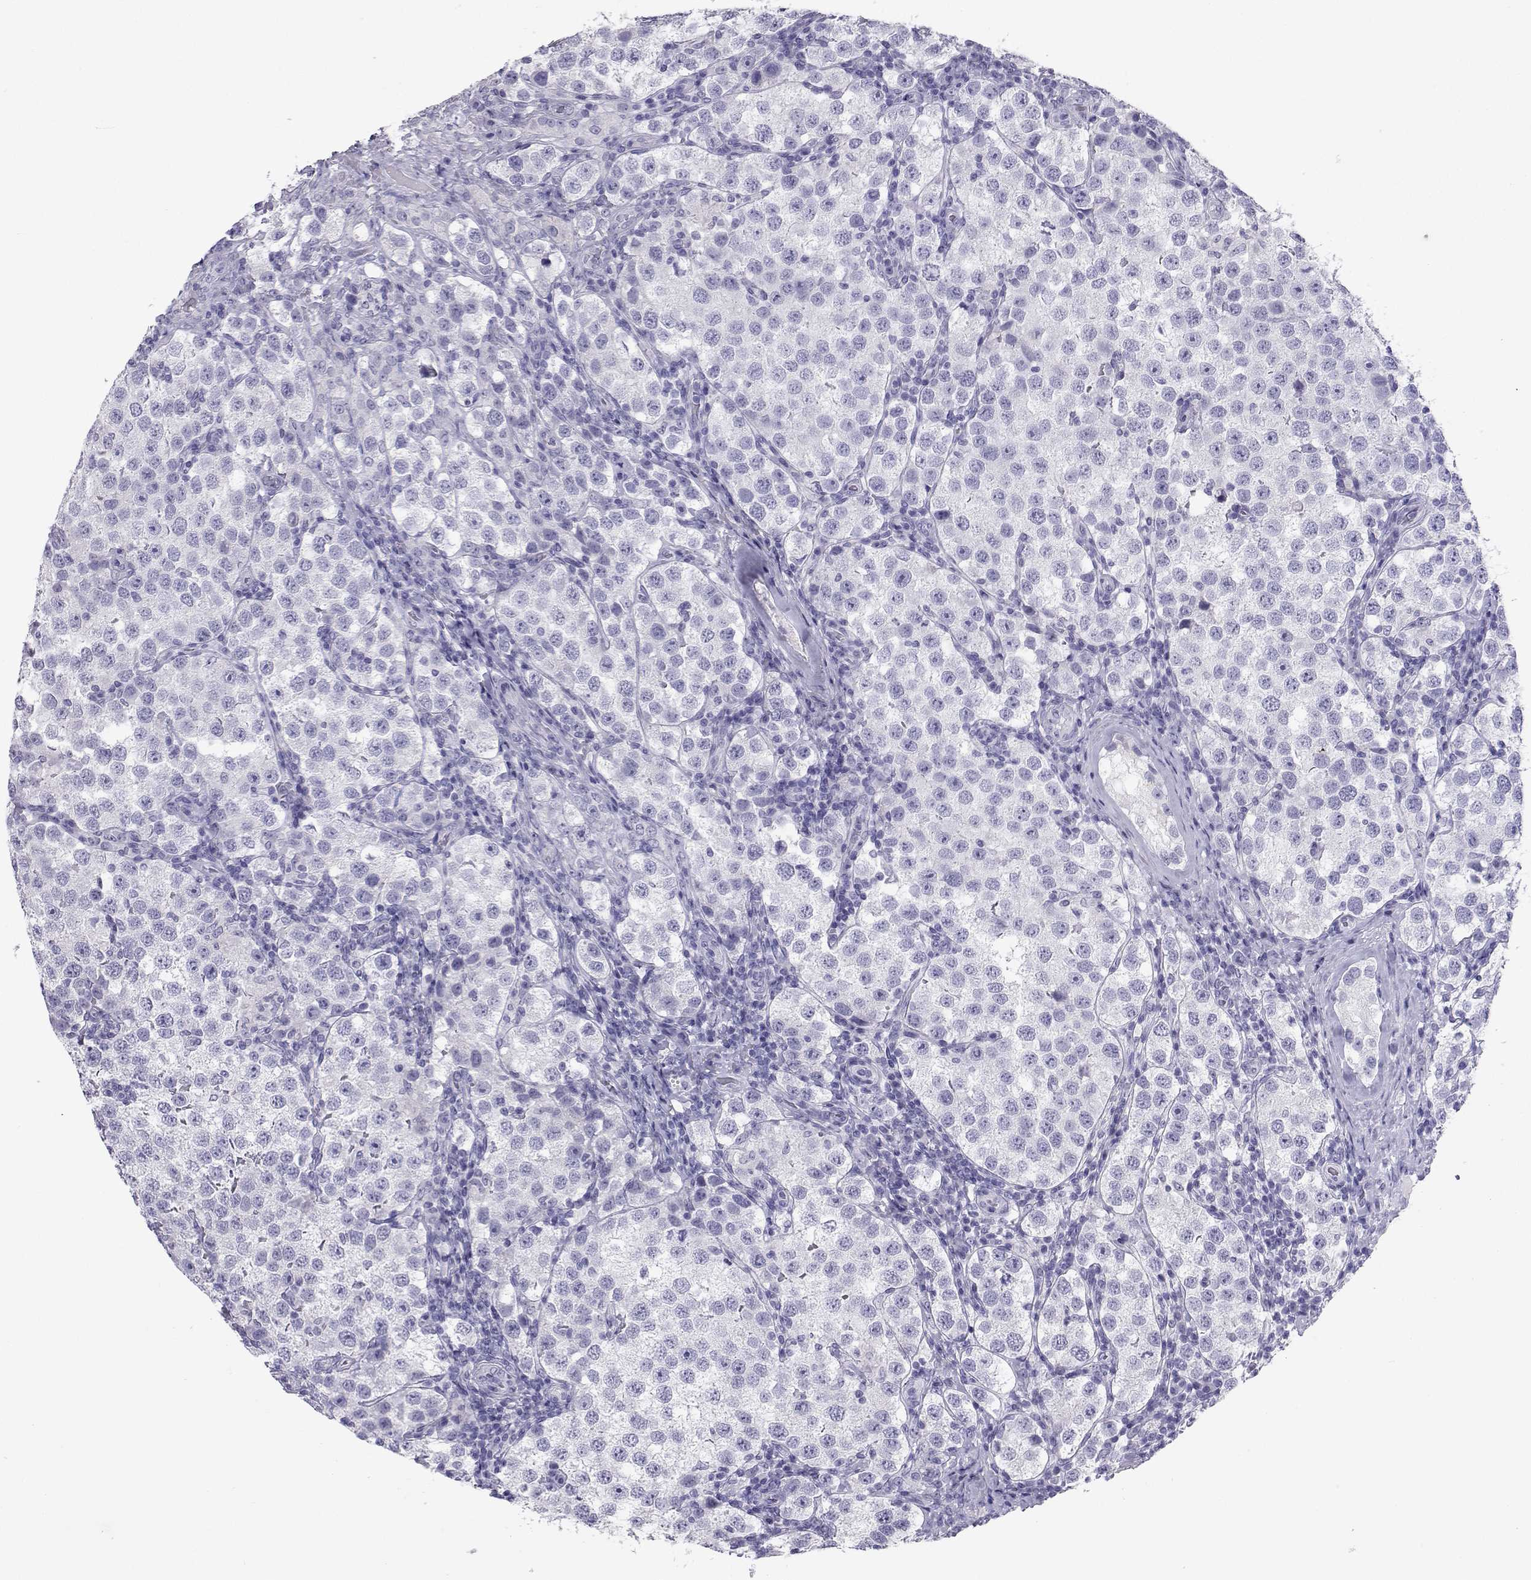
{"staining": {"intensity": "negative", "quantity": "none", "location": "none"}, "tissue": "testis cancer", "cell_type": "Tumor cells", "image_type": "cancer", "snomed": [{"axis": "morphology", "description": "Seminoma, NOS"}, {"axis": "topography", "description": "Testis"}], "caption": "Immunohistochemical staining of testis seminoma displays no significant staining in tumor cells.", "gene": "PLIN4", "patient": {"sex": "male", "age": 37}}